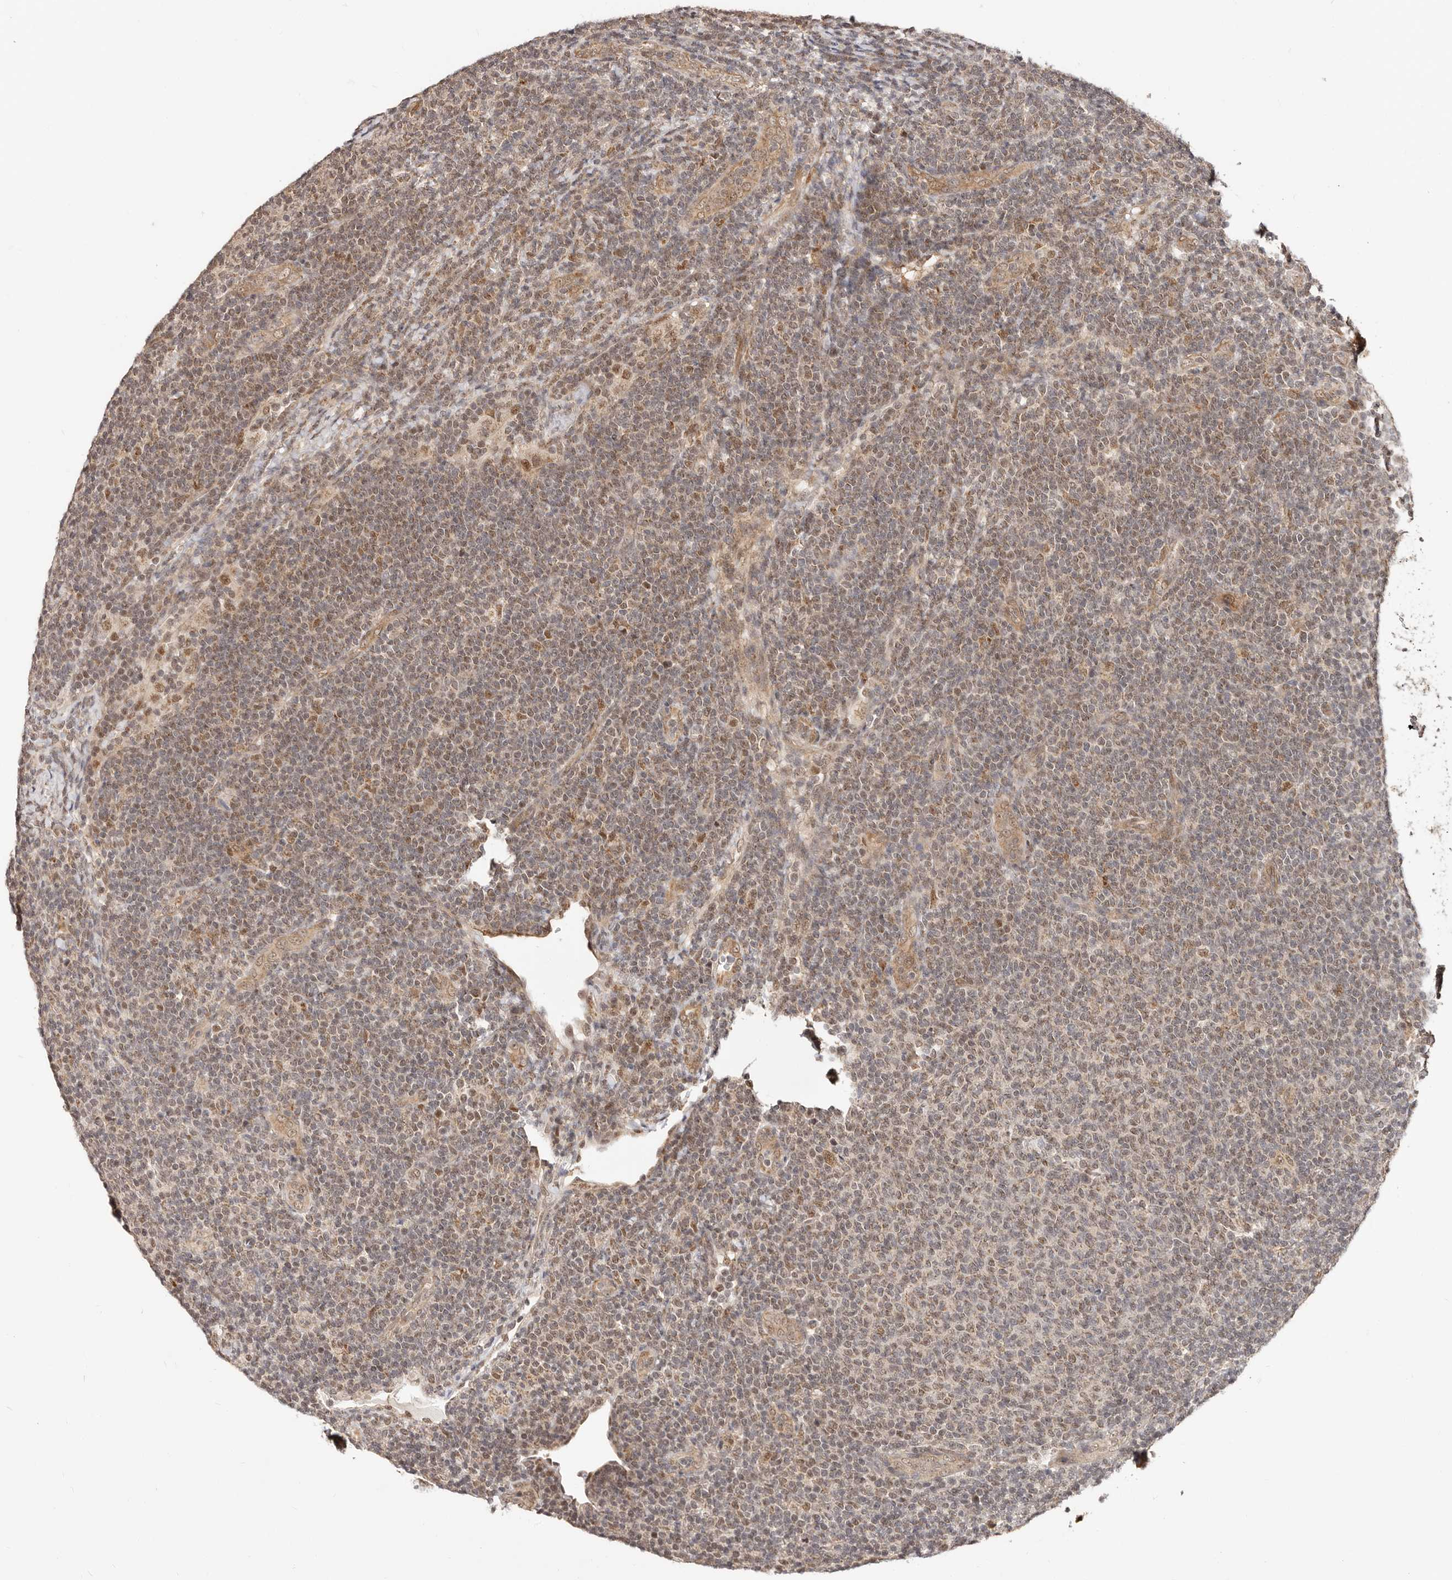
{"staining": {"intensity": "moderate", "quantity": "25%-75%", "location": "nuclear"}, "tissue": "lymphoma", "cell_type": "Tumor cells", "image_type": "cancer", "snomed": [{"axis": "morphology", "description": "Malignant lymphoma, non-Hodgkin's type, Low grade"}, {"axis": "topography", "description": "Lymph node"}], "caption": "A high-resolution histopathology image shows immunohistochemistry (IHC) staining of lymphoma, which demonstrates moderate nuclear positivity in approximately 25%-75% of tumor cells. The protein is shown in brown color, while the nuclei are stained blue.", "gene": "CTNNBL1", "patient": {"sex": "male", "age": 66}}